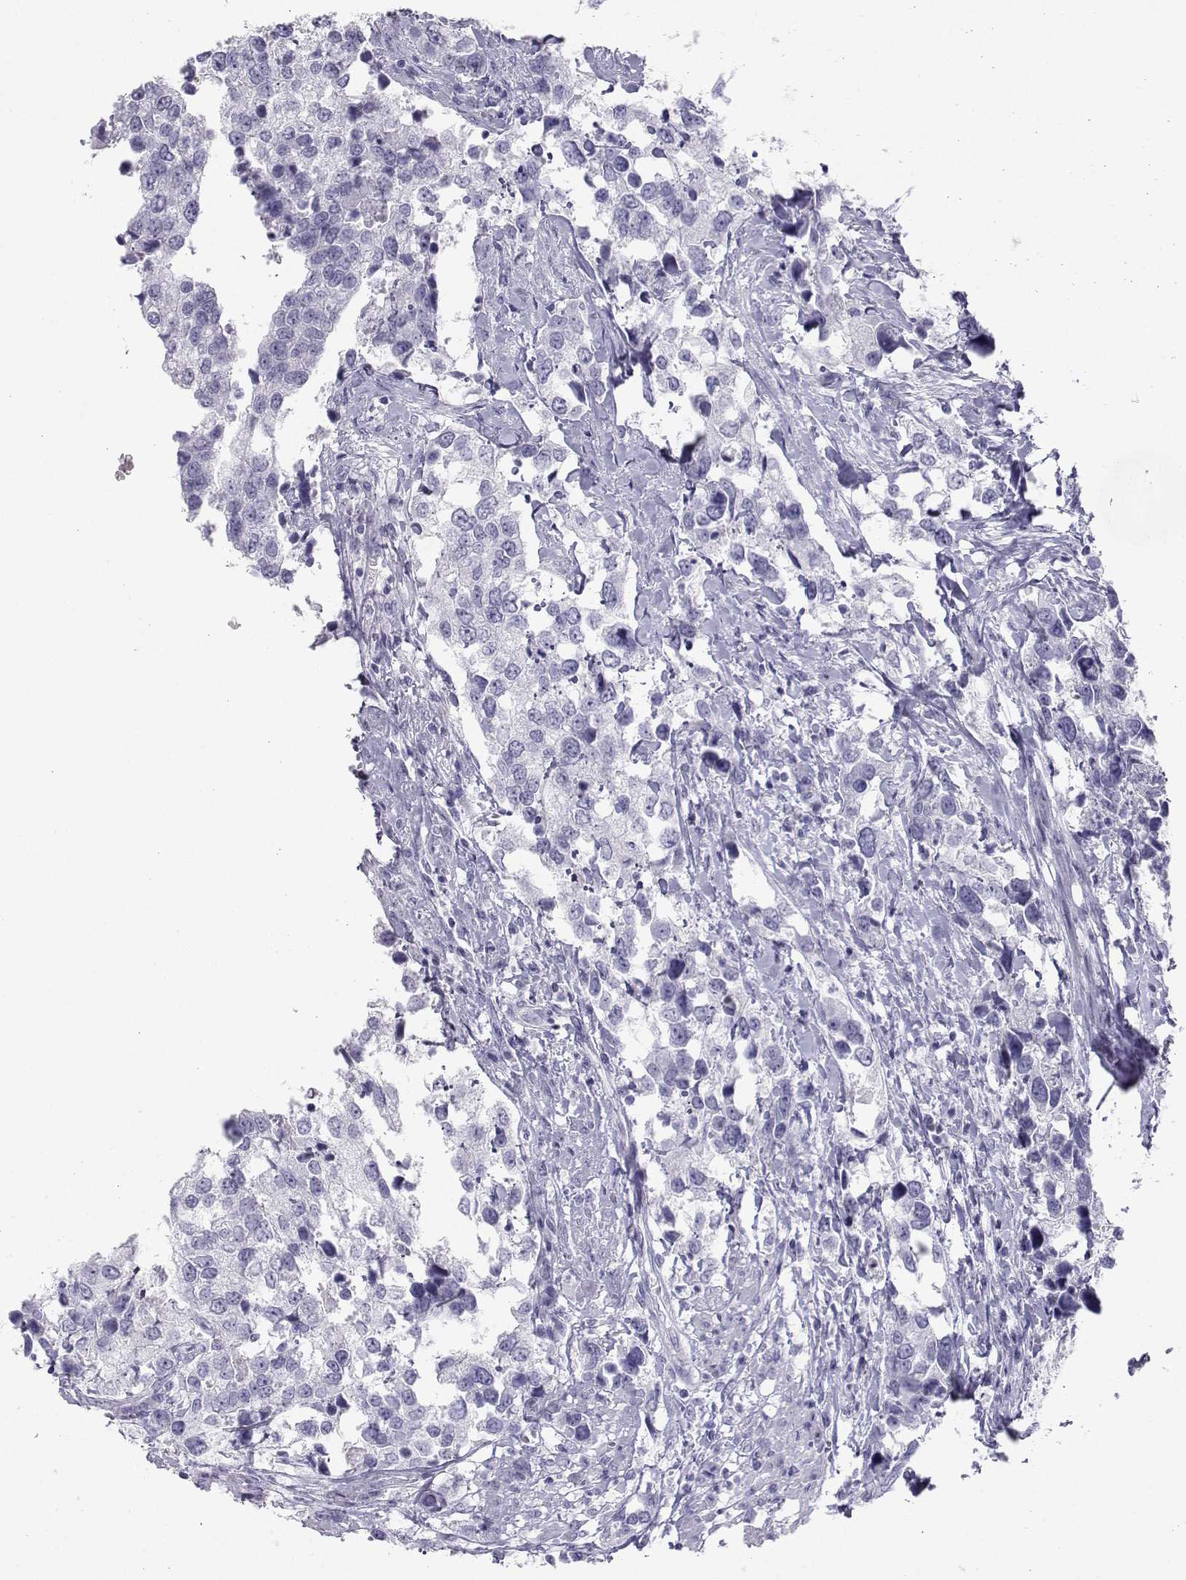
{"staining": {"intensity": "negative", "quantity": "none", "location": "none"}, "tissue": "urothelial cancer", "cell_type": "Tumor cells", "image_type": "cancer", "snomed": [{"axis": "morphology", "description": "Urothelial carcinoma, NOS"}, {"axis": "morphology", "description": "Urothelial carcinoma, High grade"}, {"axis": "topography", "description": "Urinary bladder"}], "caption": "A histopathology image of high-grade urothelial carcinoma stained for a protein demonstrates no brown staining in tumor cells. (DAB (3,3'-diaminobenzidine) immunohistochemistry with hematoxylin counter stain).", "gene": "SST", "patient": {"sex": "male", "age": 63}}